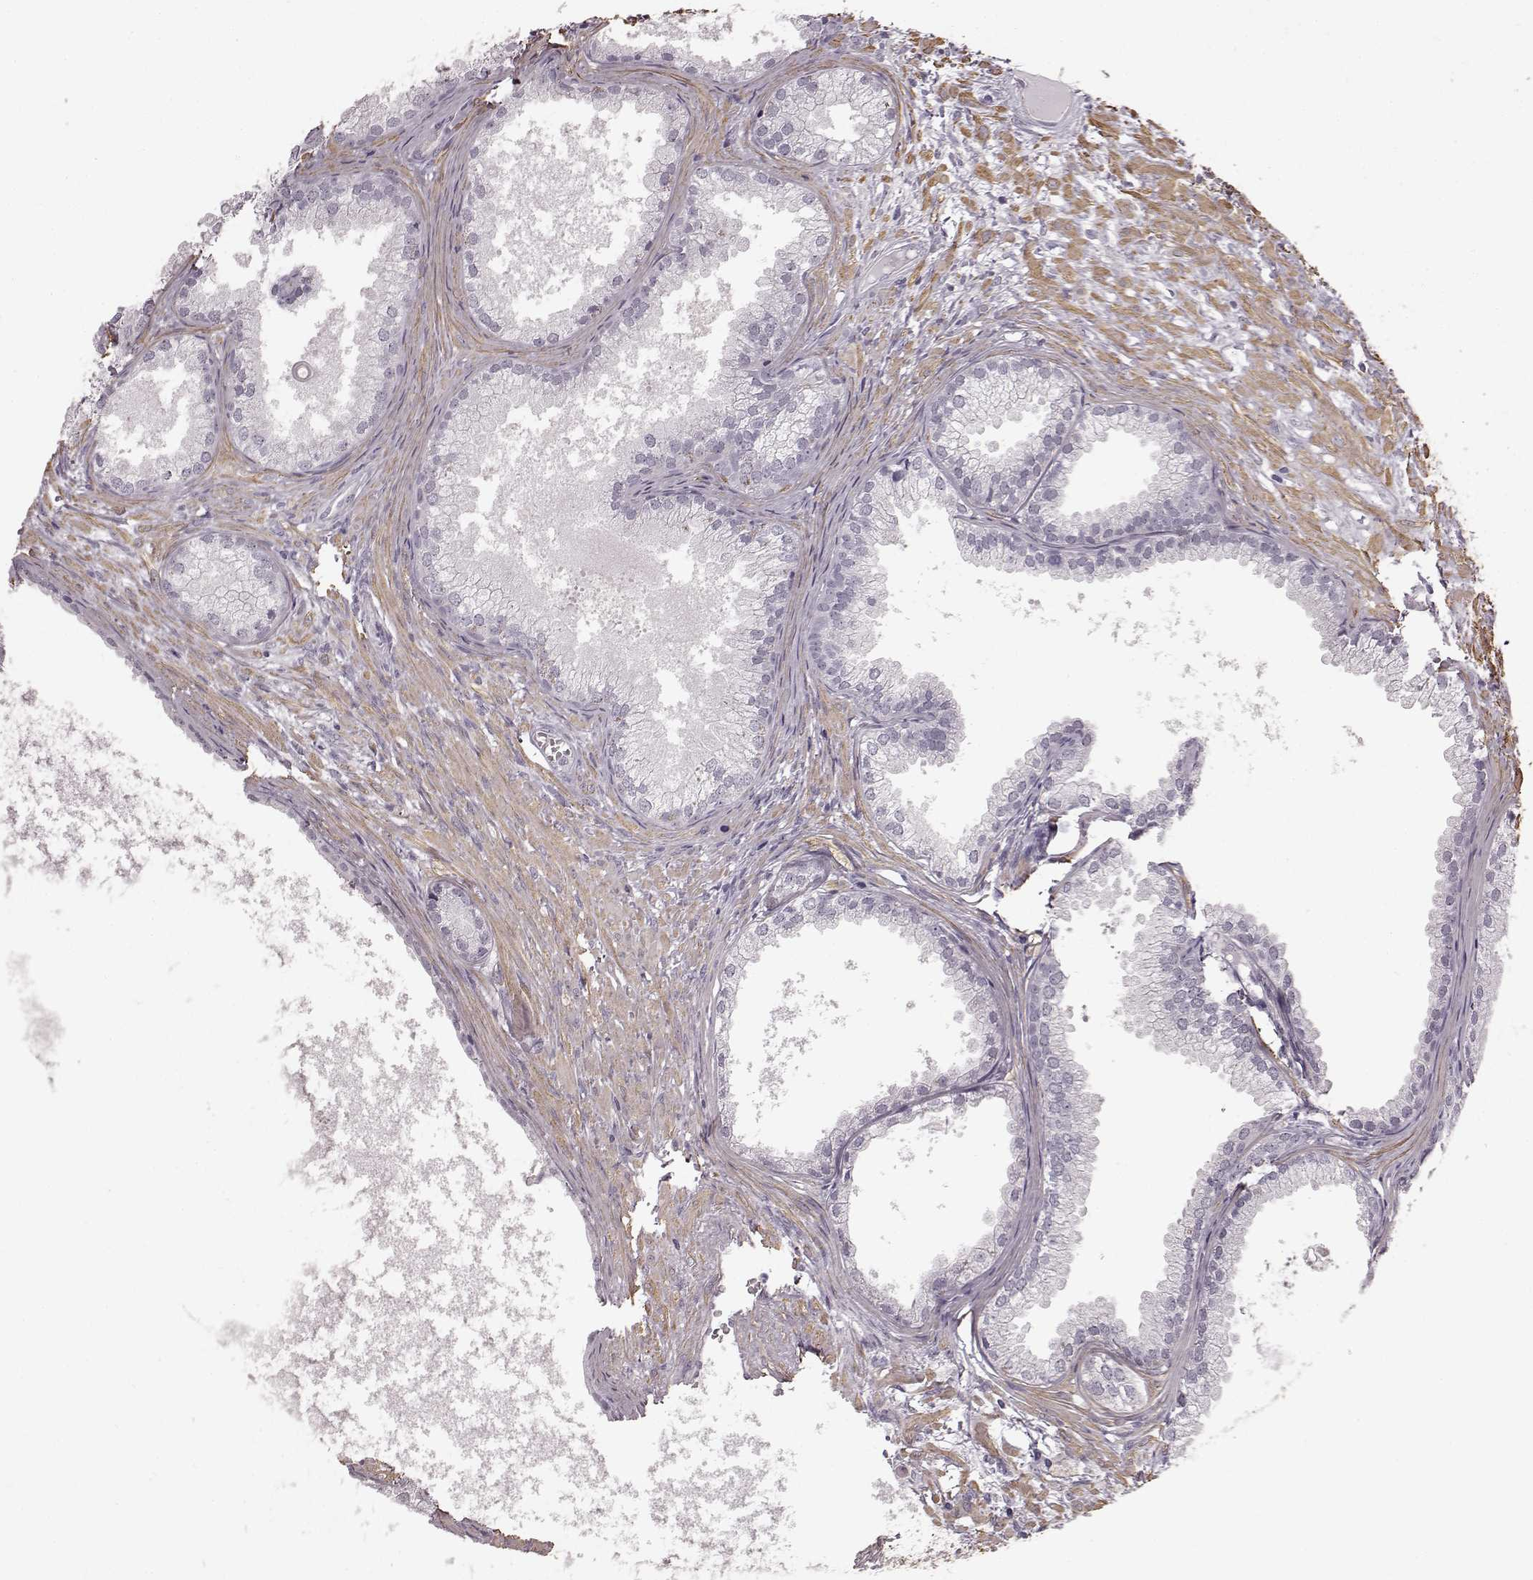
{"staining": {"intensity": "negative", "quantity": "none", "location": "none"}, "tissue": "prostate cancer", "cell_type": "Tumor cells", "image_type": "cancer", "snomed": [{"axis": "morphology", "description": "Adenocarcinoma, High grade"}, {"axis": "topography", "description": "Prostate"}], "caption": "Immunohistochemical staining of human prostate cancer displays no significant expression in tumor cells. (Immunohistochemistry (ihc), brightfield microscopy, high magnification).", "gene": "SLCO3A1", "patient": {"sex": "male", "age": 83}}